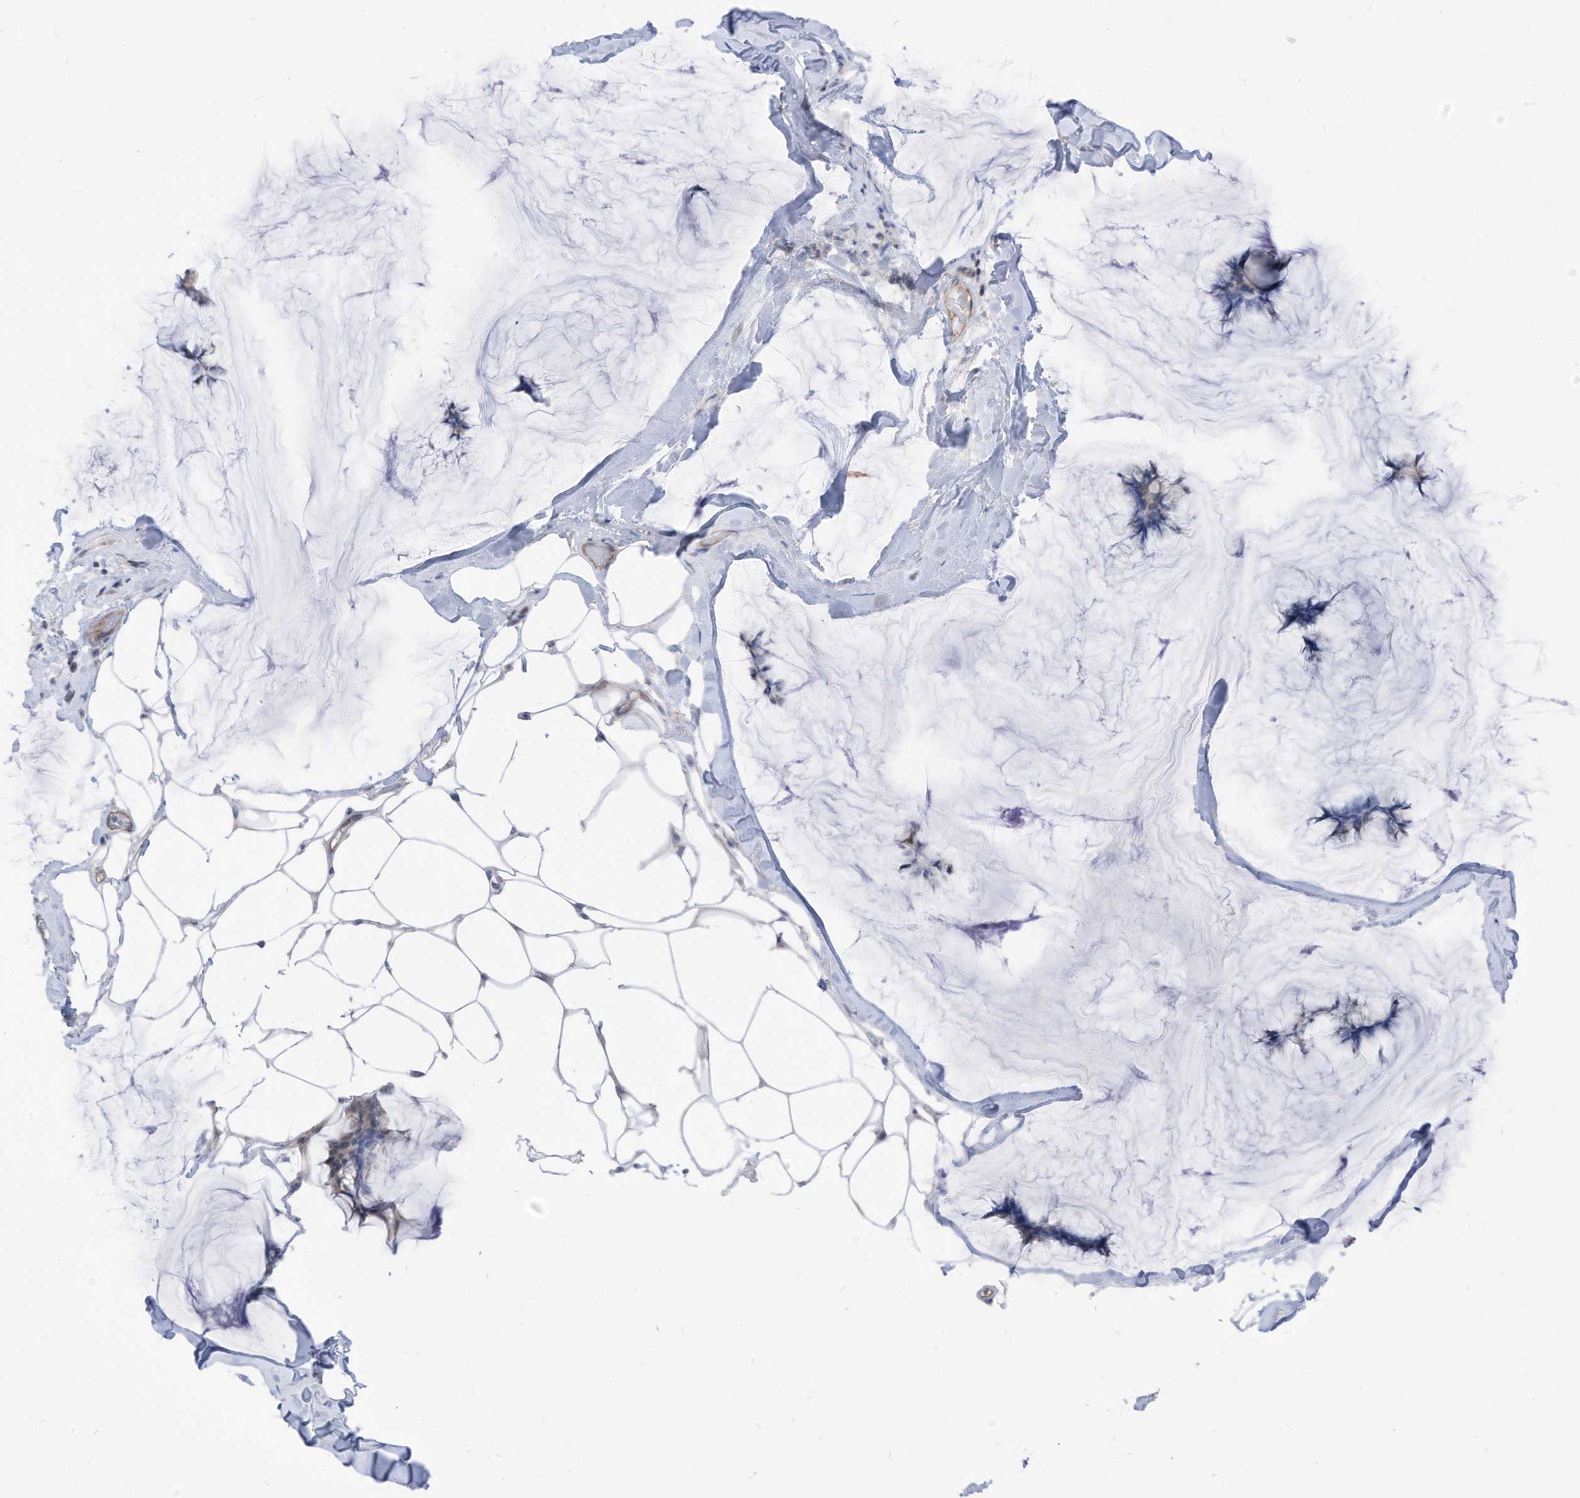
{"staining": {"intensity": "negative", "quantity": "none", "location": "none"}, "tissue": "breast cancer", "cell_type": "Tumor cells", "image_type": "cancer", "snomed": [{"axis": "morphology", "description": "Duct carcinoma"}, {"axis": "topography", "description": "Breast"}], "caption": "This is an immunohistochemistry image of breast cancer (infiltrating ductal carcinoma). There is no positivity in tumor cells.", "gene": "GPATCH3", "patient": {"sex": "female", "age": 93}}